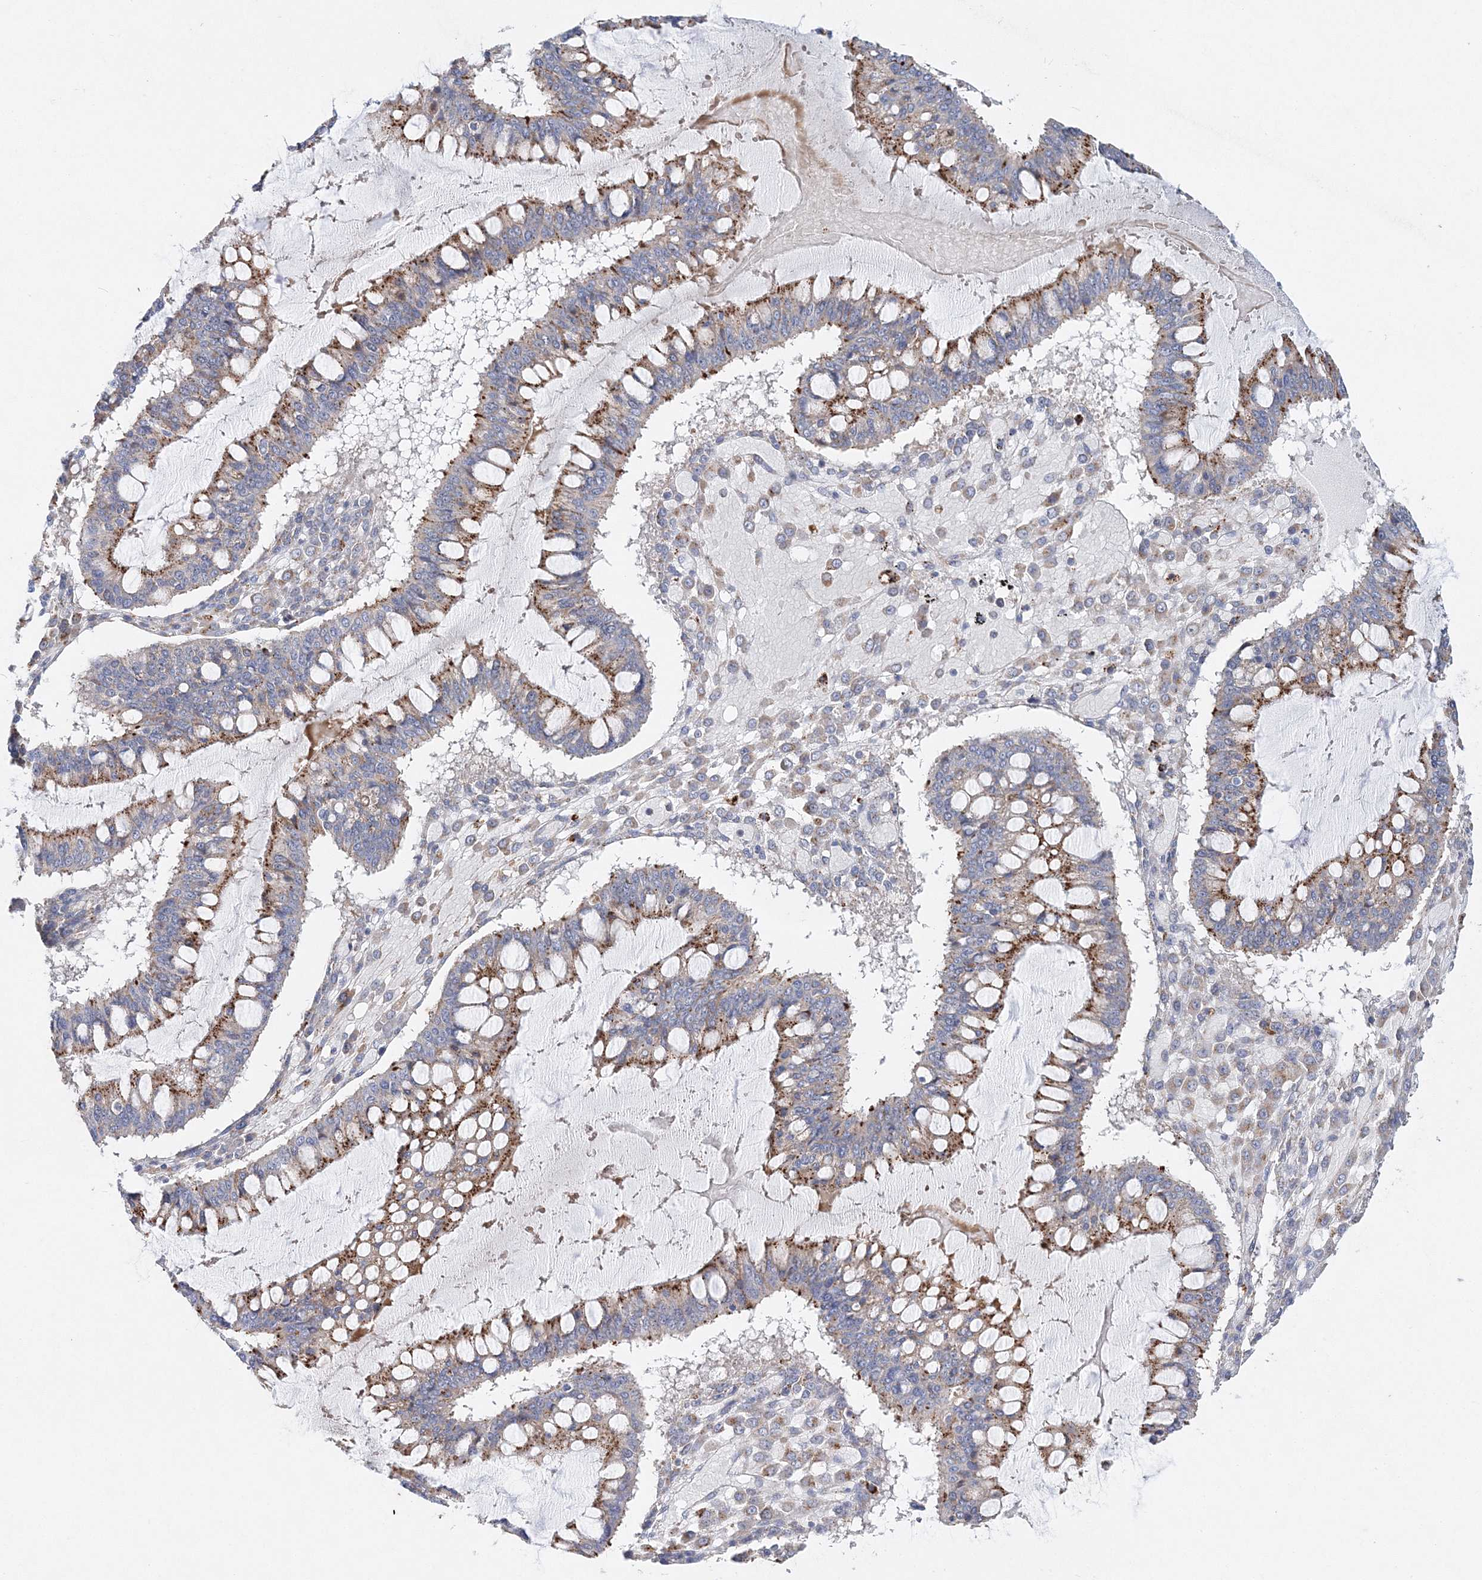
{"staining": {"intensity": "strong", "quantity": "25%-75%", "location": "cytoplasmic/membranous"}, "tissue": "ovarian cancer", "cell_type": "Tumor cells", "image_type": "cancer", "snomed": [{"axis": "morphology", "description": "Cystadenocarcinoma, mucinous, NOS"}, {"axis": "topography", "description": "Ovary"}], "caption": "Protein analysis of ovarian cancer (mucinous cystadenocarcinoma) tissue demonstrates strong cytoplasmic/membranous staining in approximately 25%-75% of tumor cells. (DAB = brown stain, brightfield microscopy at high magnification).", "gene": "C3orf38", "patient": {"sex": "female", "age": 73}}